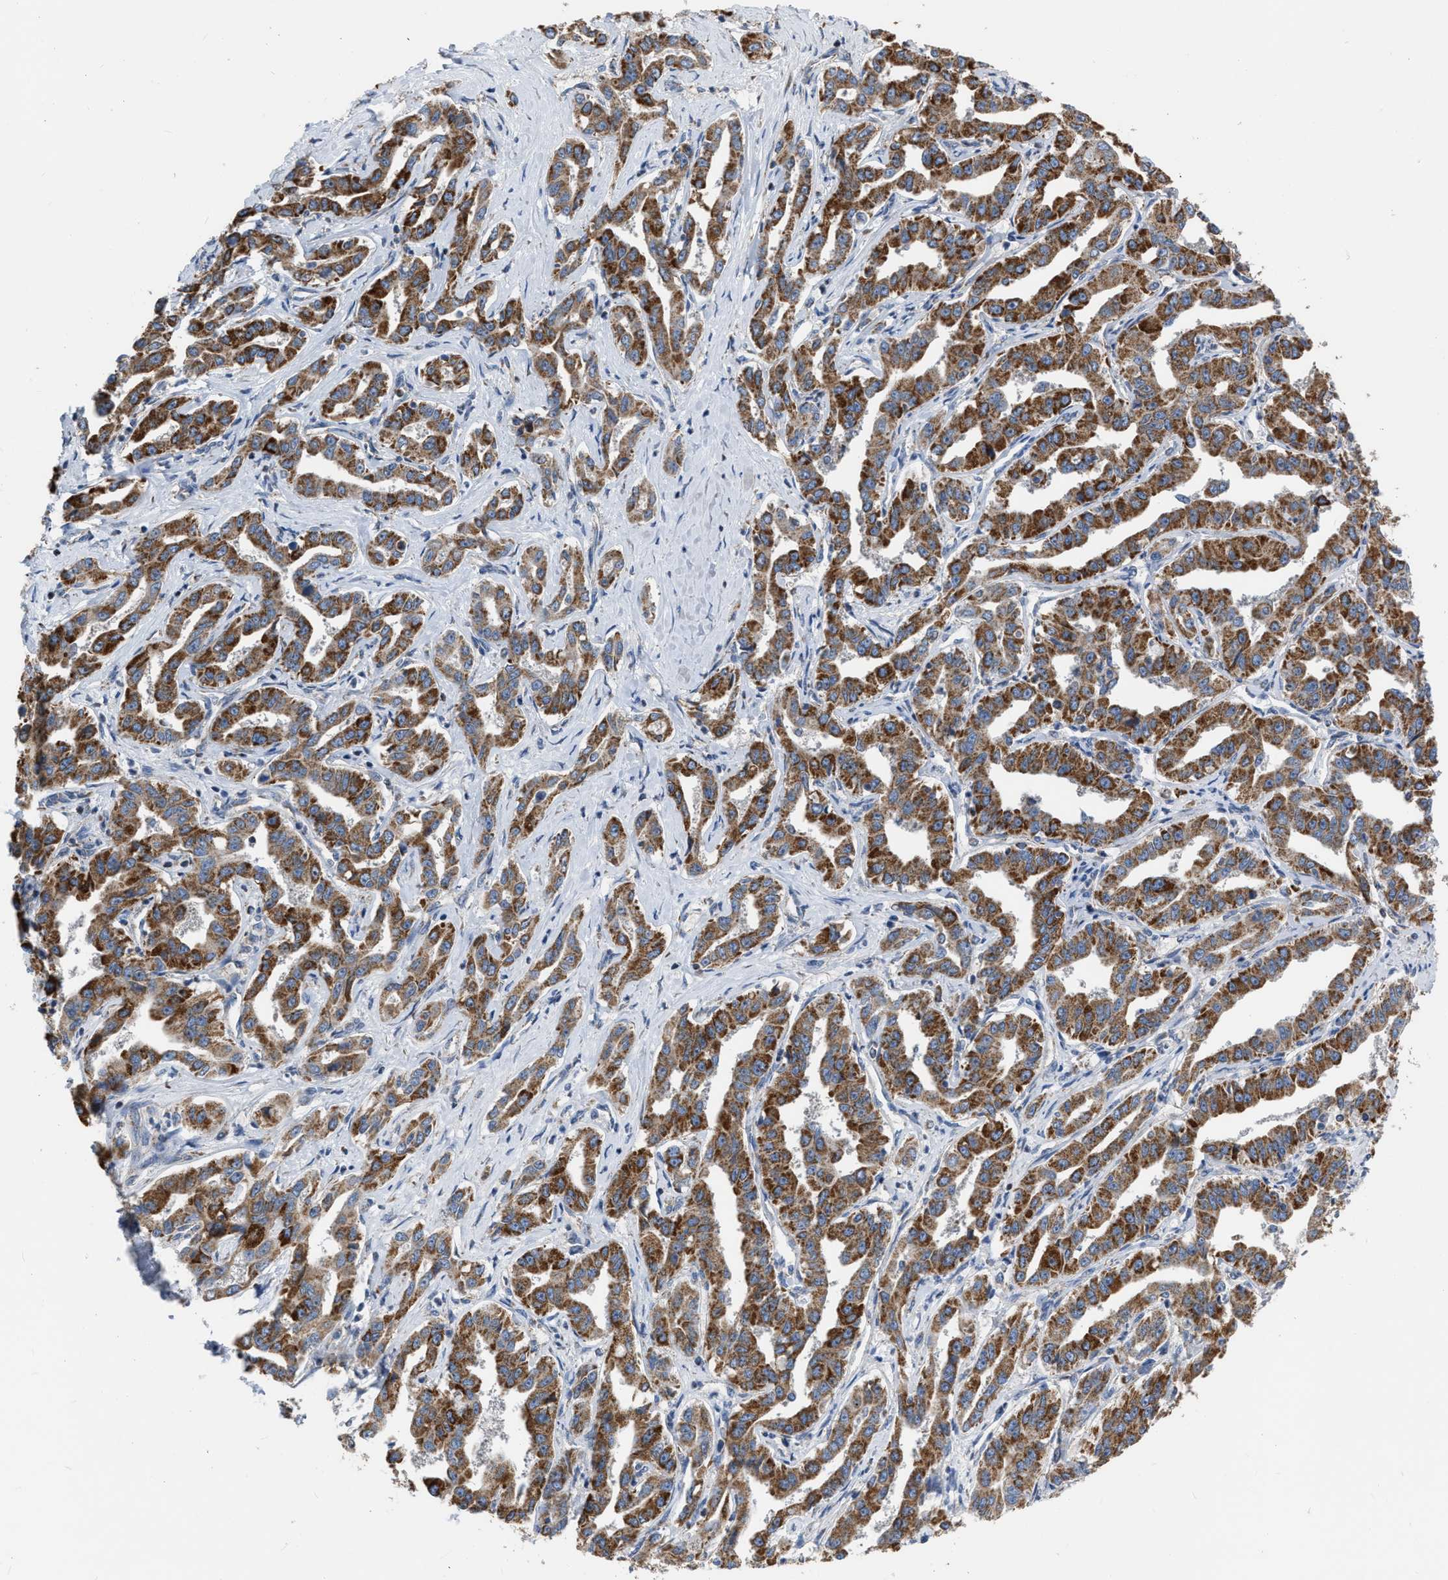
{"staining": {"intensity": "strong", "quantity": ">75%", "location": "cytoplasmic/membranous"}, "tissue": "liver cancer", "cell_type": "Tumor cells", "image_type": "cancer", "snomed": [{"axis": "morphology", "description": "Cholangiocarcinoma"}, {"axis": "topography", "description": "Liver"}], "caption": "Protein expression analysis of human cholangiocarcinoma (liver) reveals strong cytoplasmic/membranous positivity in about >75% of tumor cells.", "gene": "DDX56", "patient": {"sex": "male", "age": 59}}